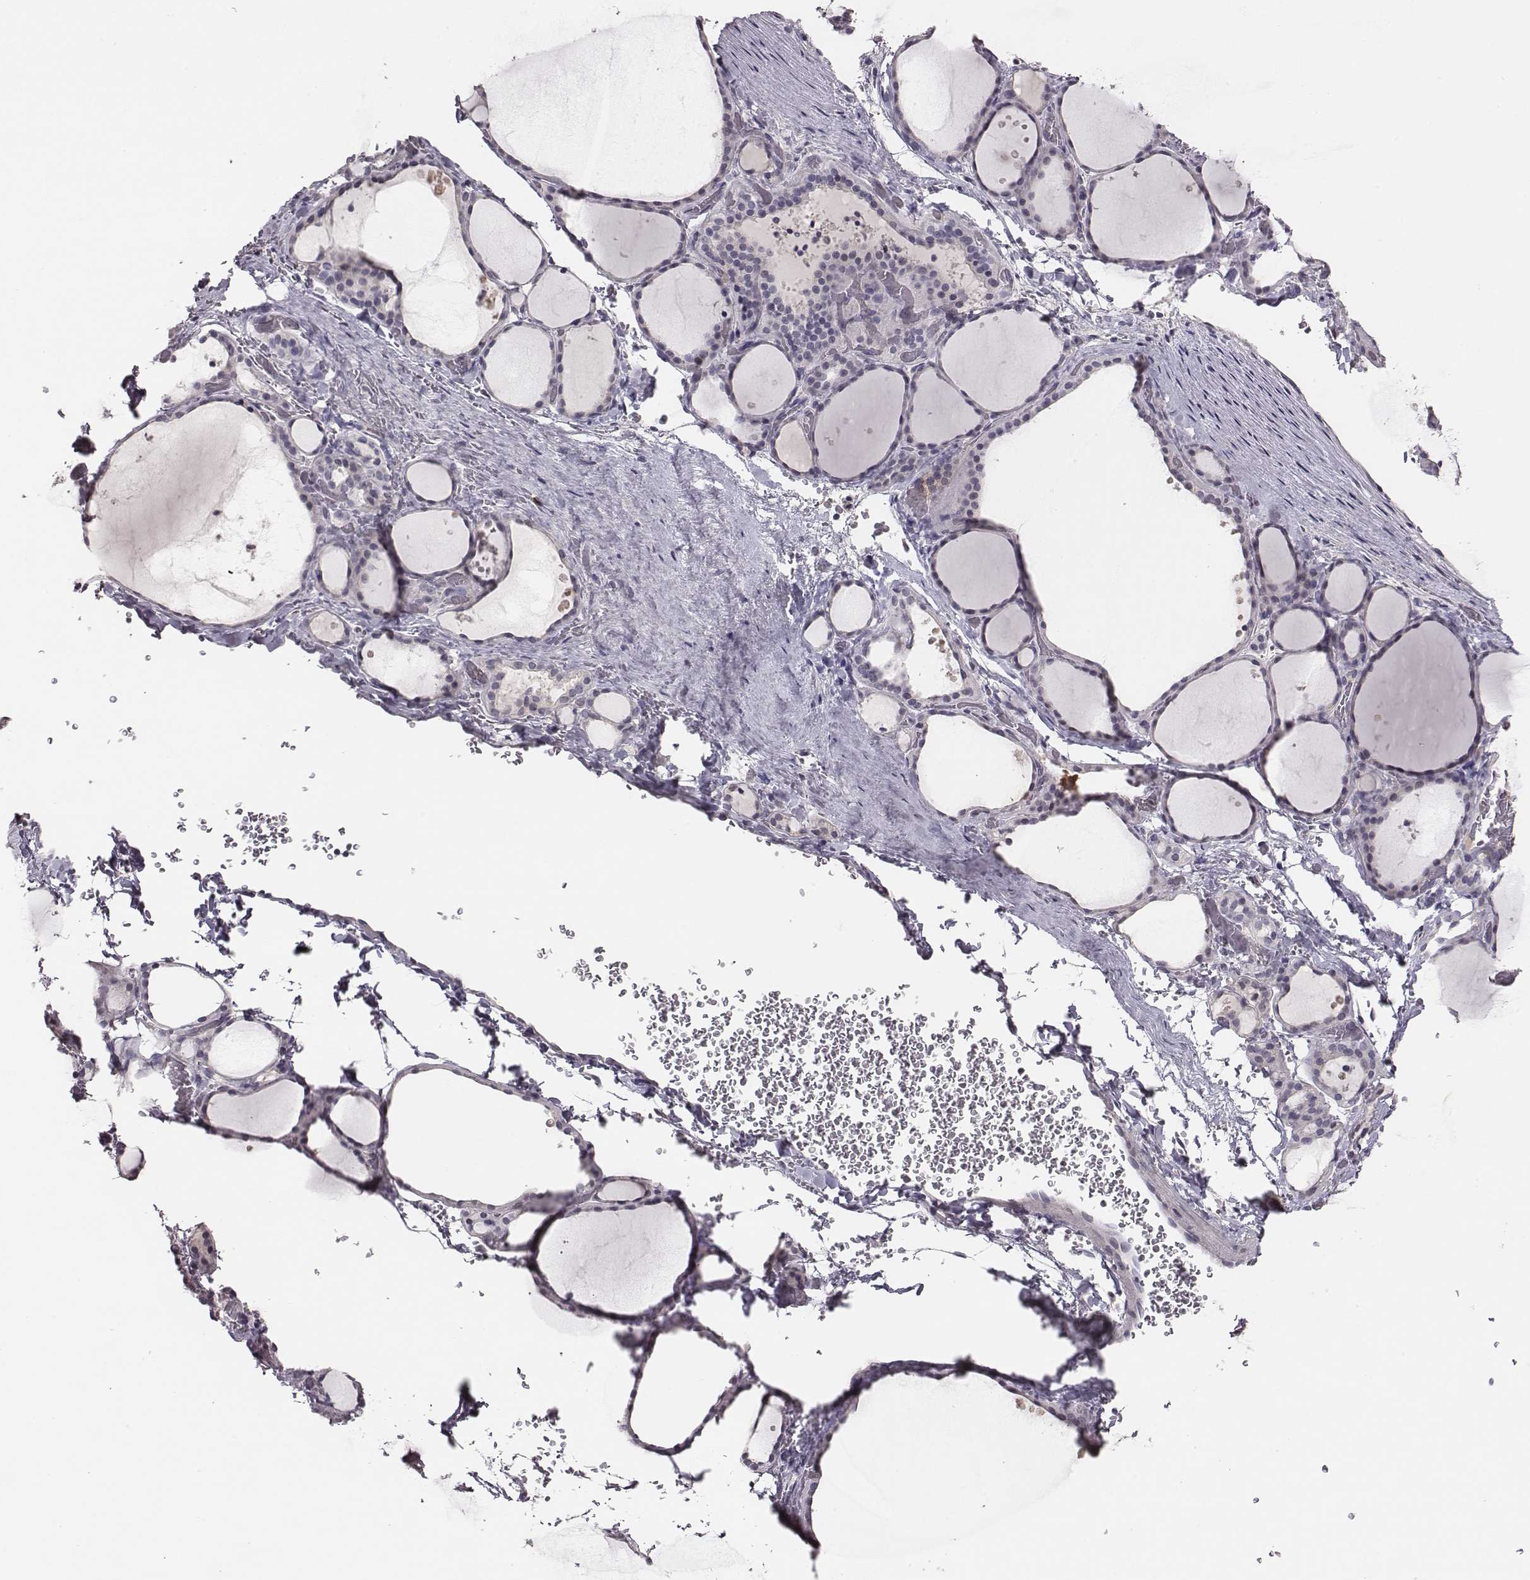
{"staining": {"intensity": "negative", "quantity": "none", "location": "none"}, "tissue": "thyroid gland", "cell_type": "Glandular cells", "image_type": "normal", "snomed": [{"axis": "morphology", "description": "Normal tissue, NOS"}, {"axis": "topography", "description": "Thyroid gland"}], "caption": "The photomicrograph reveals no staining of glandular cells in benign thyroid gland.", "gene": "SLC22A6", "patient": {"sex": "female", "age": 36}}